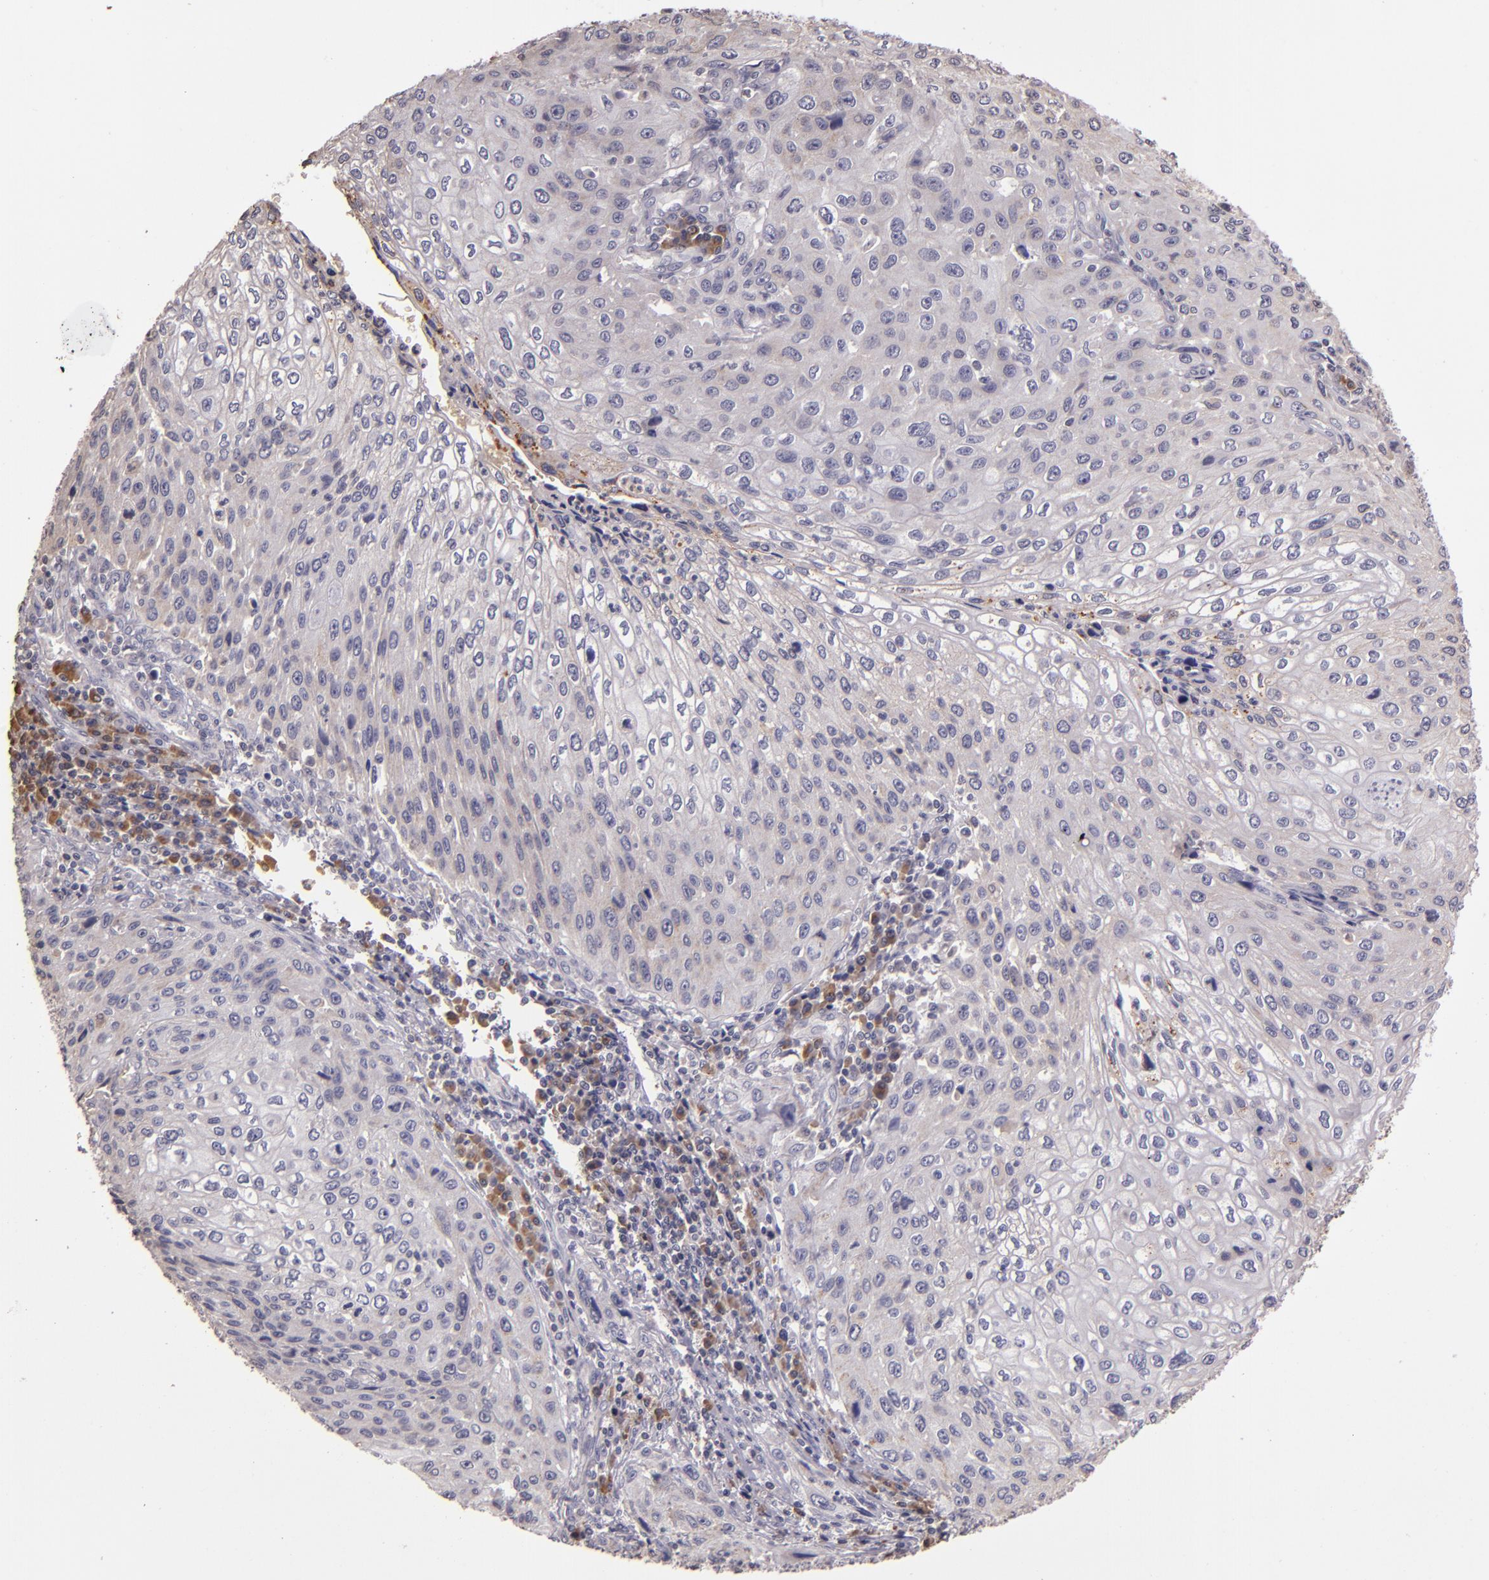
{"staining": {"intensity": "negative", "quantity": "none", "location": "none"}, "tissue": "cervical cancer", "cell_type": "Tumor cells", "image_type": "cancer", "snomed": [{"axis": "morphology", "description": "Squamous cell carcinoma, NOS"}, {"axis": "topography", "description": "Cervix"}], "caption": "Cervical cancer was stained to show a protein in brown. There is no significant staining in tumor cells.", "gene": "ABL1", "patient": {"sex": "female", "age": 32}}